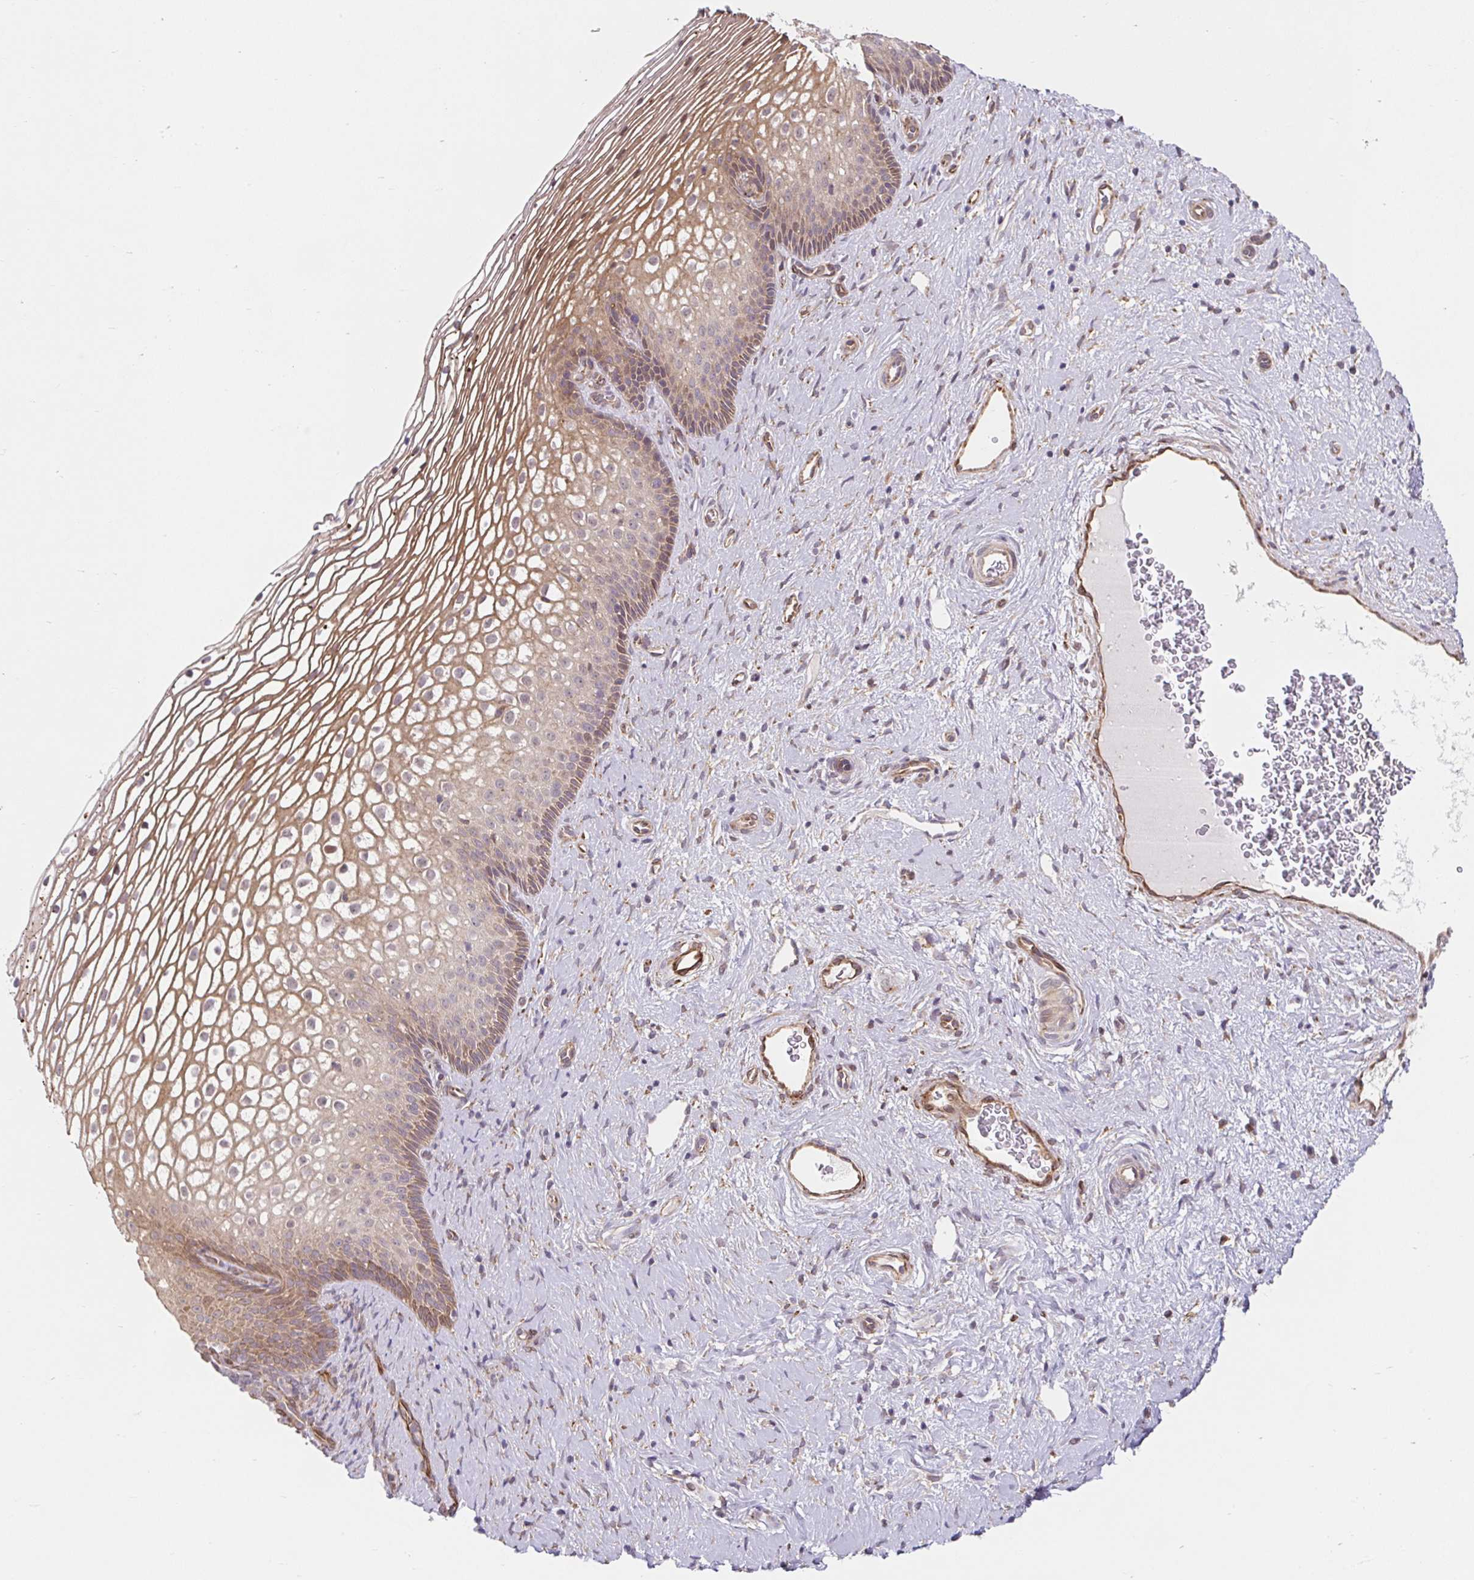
{"staining": {"intensity": "moderate", "quantity": ">75%", "location": "cytoplasmic/membranous,nuclear"}, "tissue": "cervix", "cell_type": "Glandular cells", "image_type": "normal", "snomed": [{"axis": "morphology", "description": "Normal tissue, NOS"}, {"axis": "topography", "description": "Cervix"}], "caption": "Glandular cells reveal moderate cytoplasmic/membranous,nuclear positivity in approximately >75% of cells in unremarkable cervix.", "gene": "LYPD5", "patient": {"sex": "female", "age": 34}}